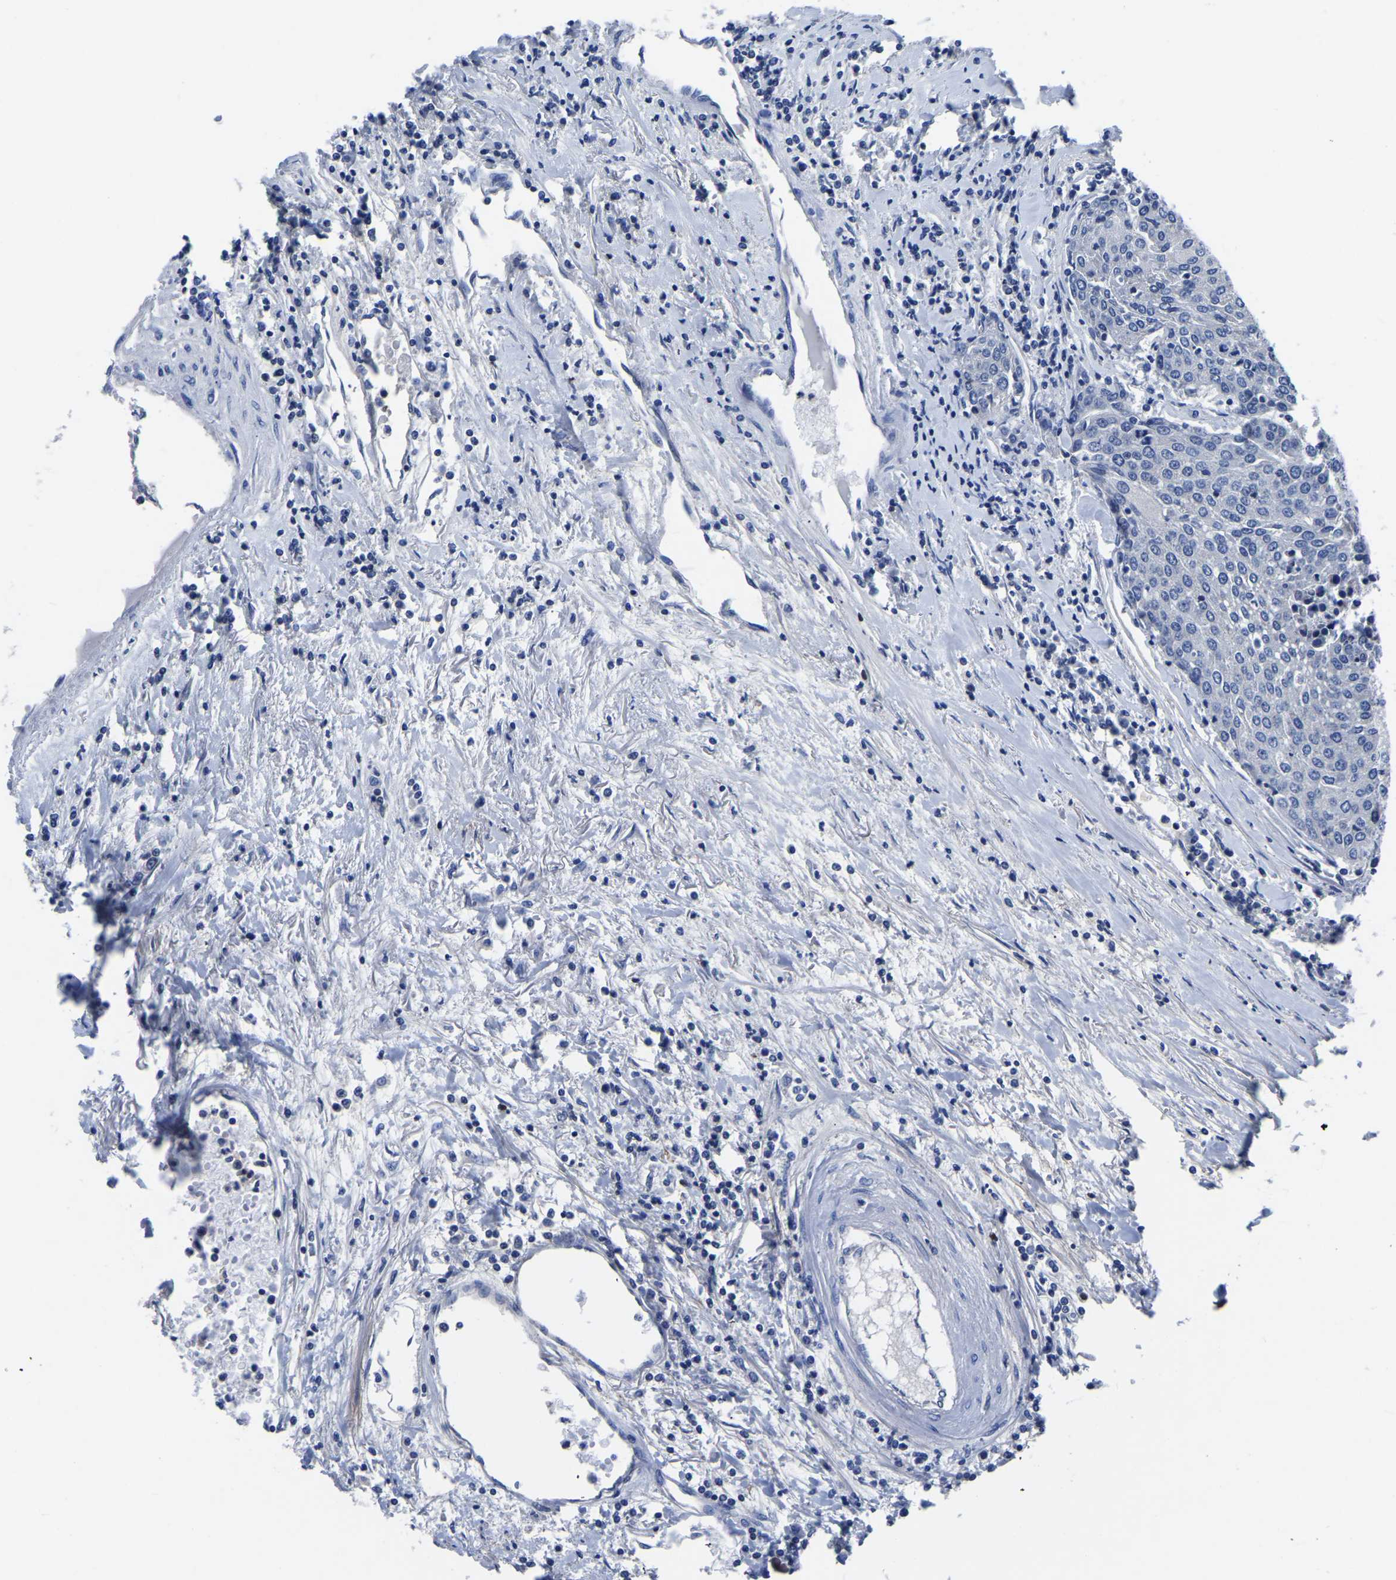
{"staining": {"intensity": "negative", "quantity": "none", "location": "none"}, "tissue": "urothelial cancer", "cell_type": "Tumor cells", "image_type": "cancer", "snomed": [{"axis": "morphology", "description": "Urothelial carcinoma, High grade"}, {"axis": "topography", "description": "Urinary bladder"}], "caption": "A photomicrograph of urothelial cancer stained for a protein exhibits no brown staining in tumor cells.", "gene": "FGD5", "patient": {"sex": "female", "age": 85}}